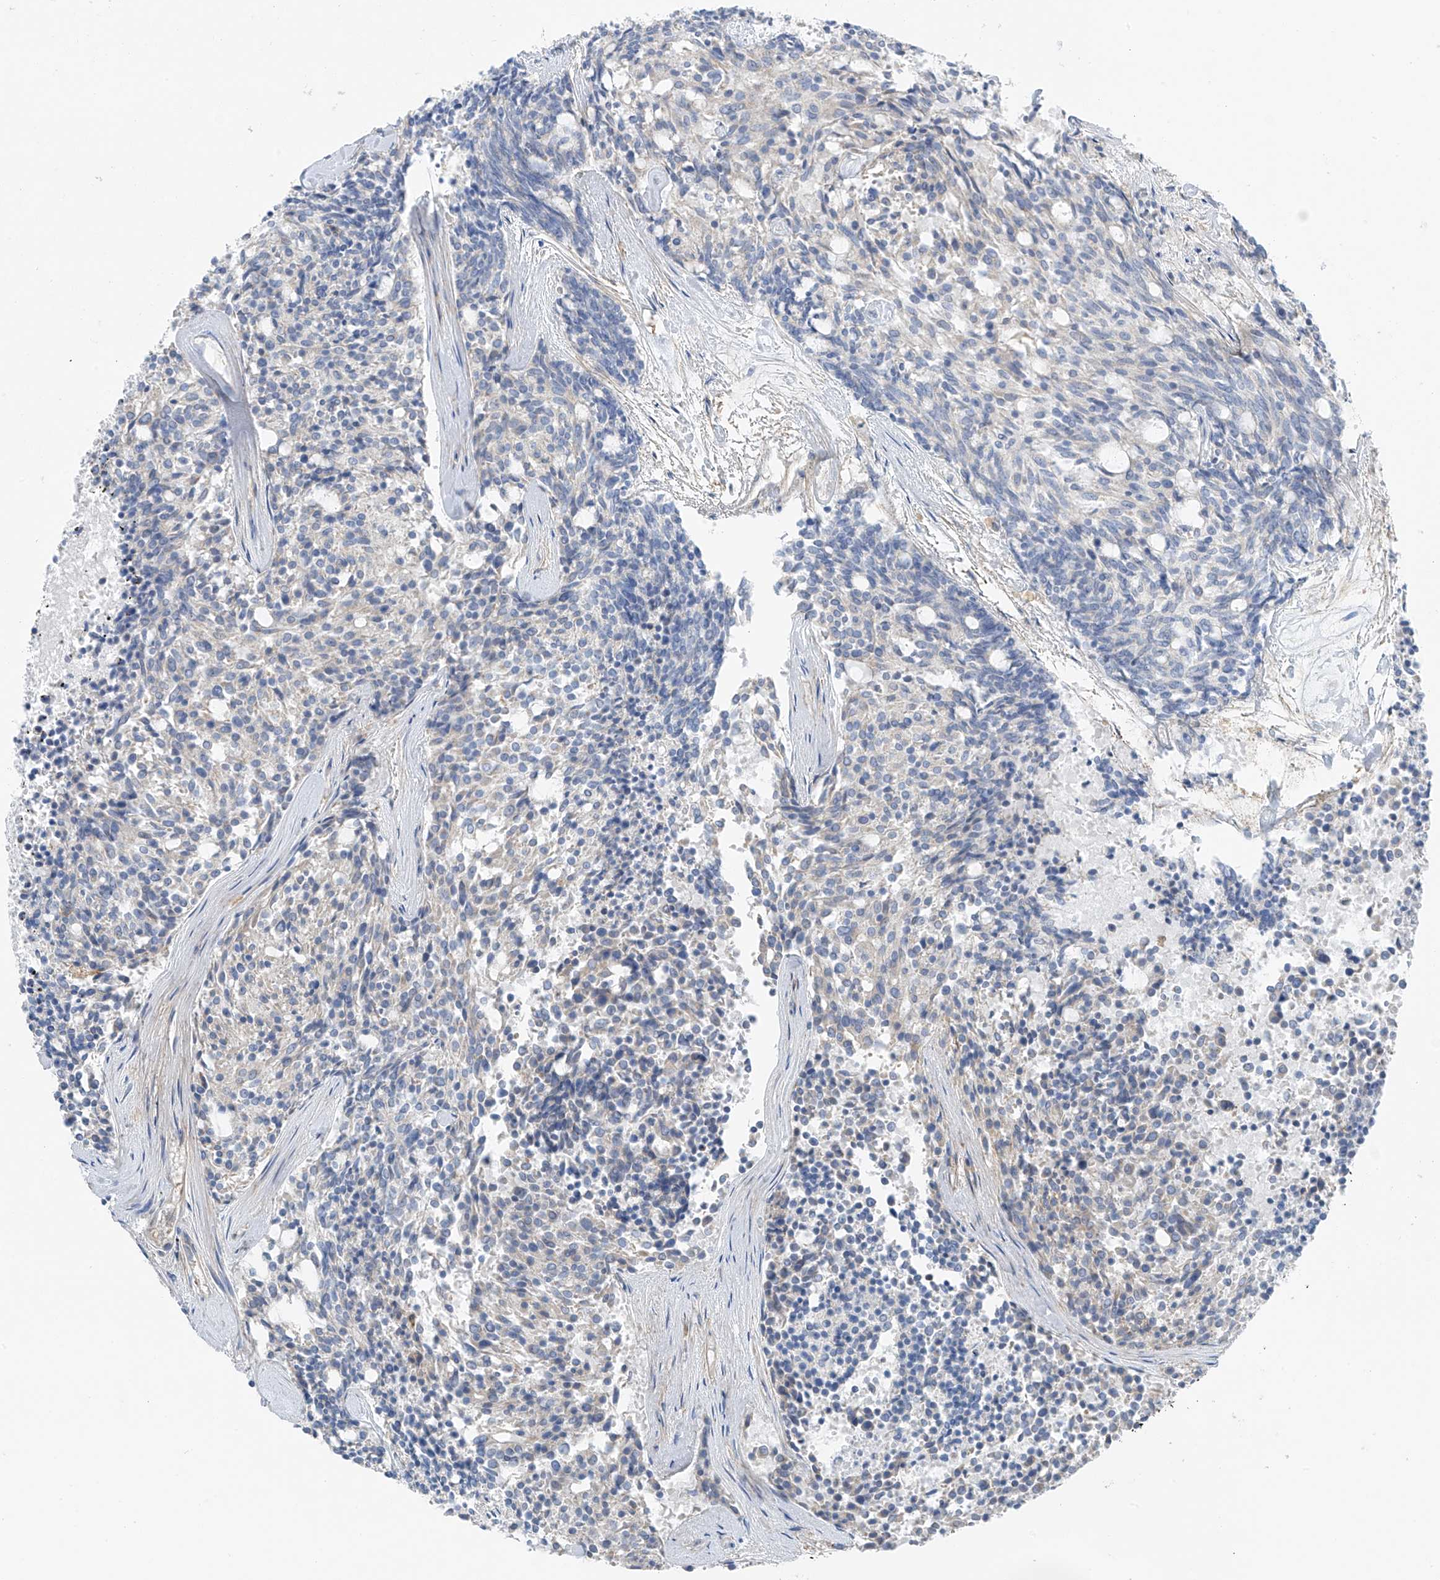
{"staining": {"intensity": "negative", "quantity": "none", "location": "none"}, "tissue": "carcinoid", "cell_type": "Tumor cells", "image_type": "cancer", "snomed": [{"axis": "morphology", "description": "Carcinoid, malignant, NOS"}, {"axis": "topography", "description": "Pancreas"}], "caption": "DAB immunohistochemical staining of human carcinoid displays no significant positivity in tumor cells.", "gene": "NALCN", "patient": {"sex": "female", "age": 54}}